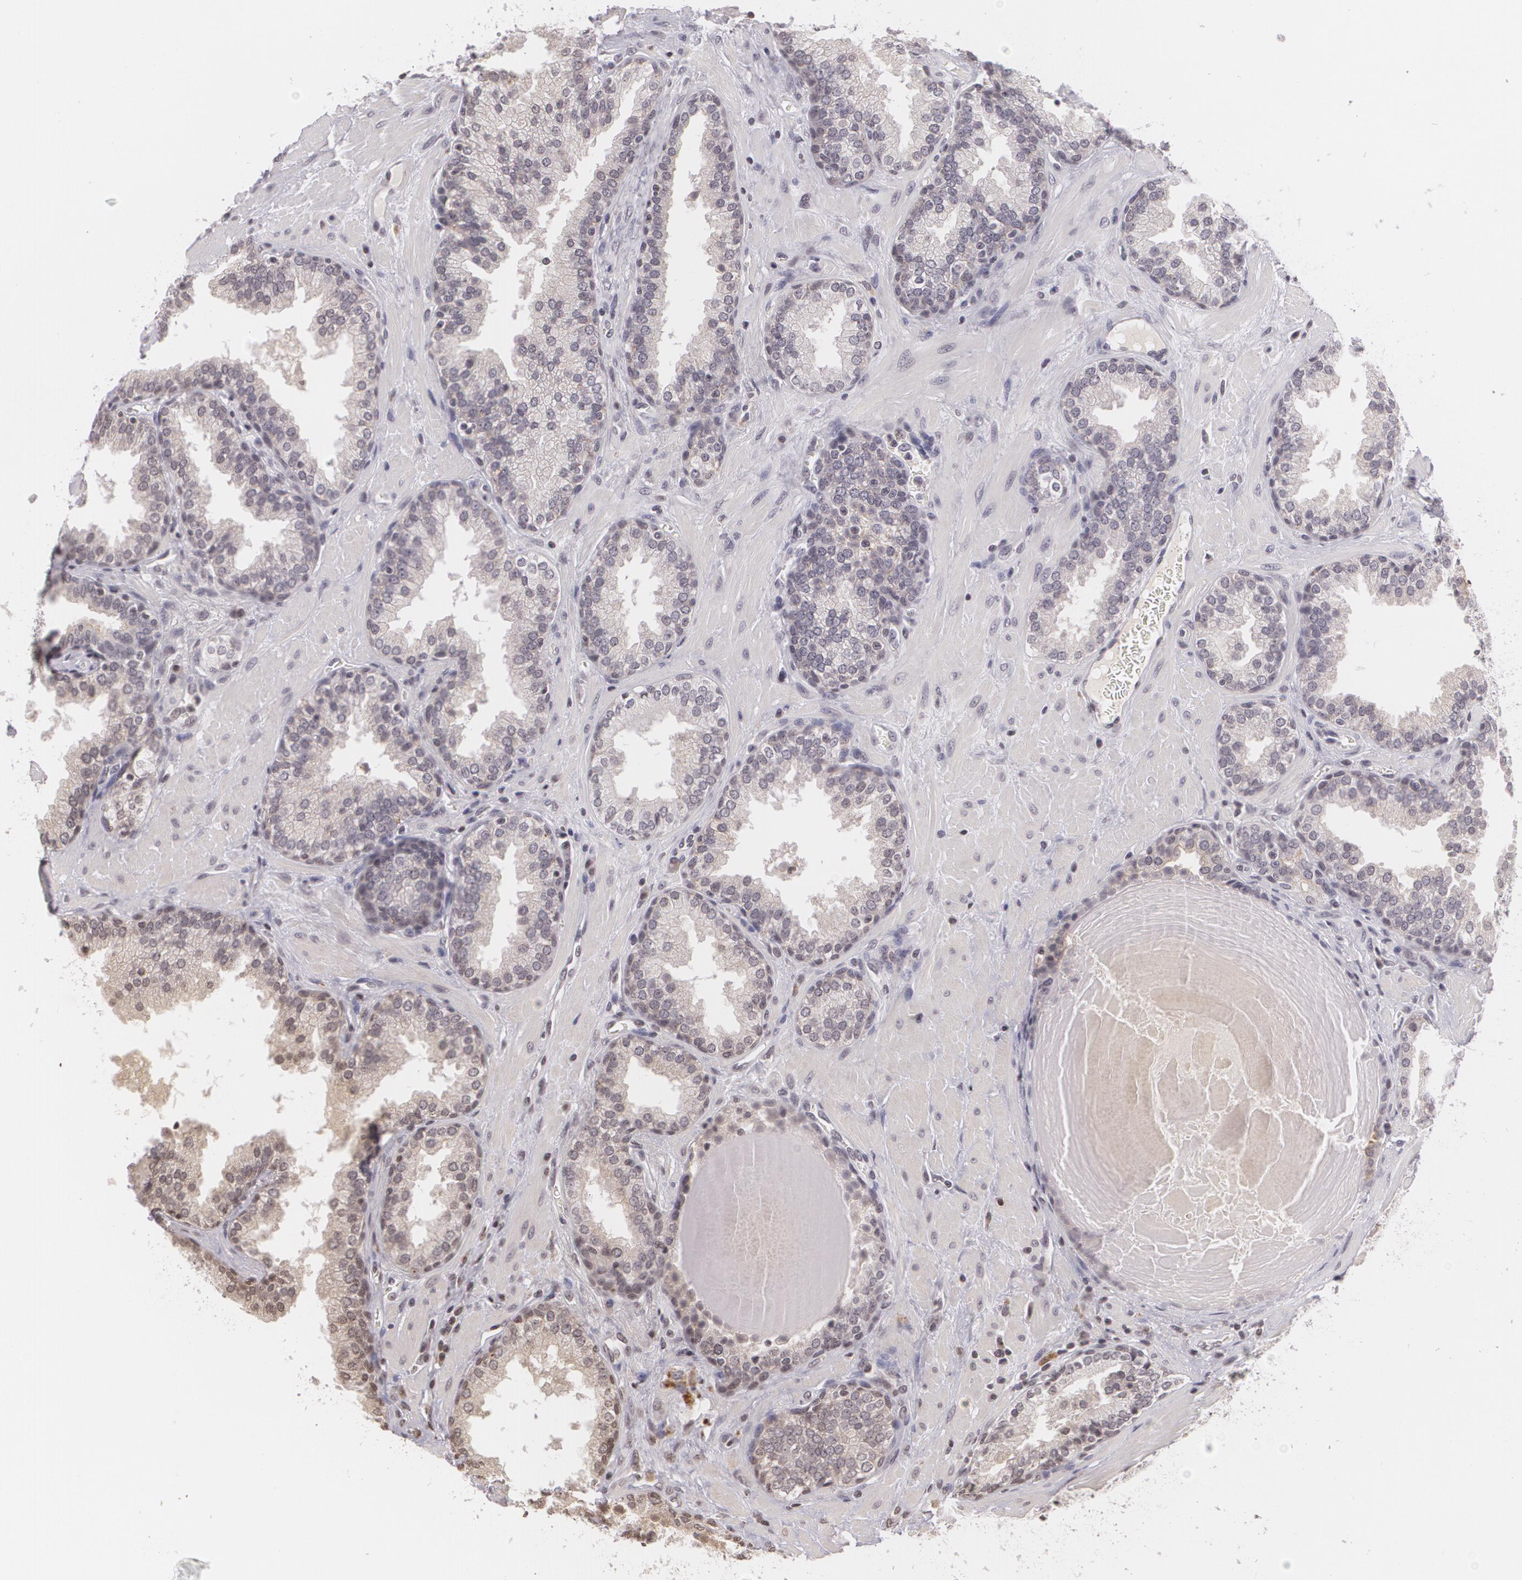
{"staining": {"intensity": "moderate", "quantity": "<25%", "location": "cytoplasmic/membranous"}, "tissue": "prostate", "cell_type": "Glandular cells", "image_type": "normal", "snomed": [{"axis": "morphology", "description": "Normal tissue, NOS"}, {"axis": "topography", "description": "Prostate"}], "caption": "Immunohistochemical staining of benign human prostate shows low levels of moderate cytoplasmic/membranous expression in about <25% of glandular cells.", "gene": "MUC1", "patient": {"sex": "male", "age": 51}}